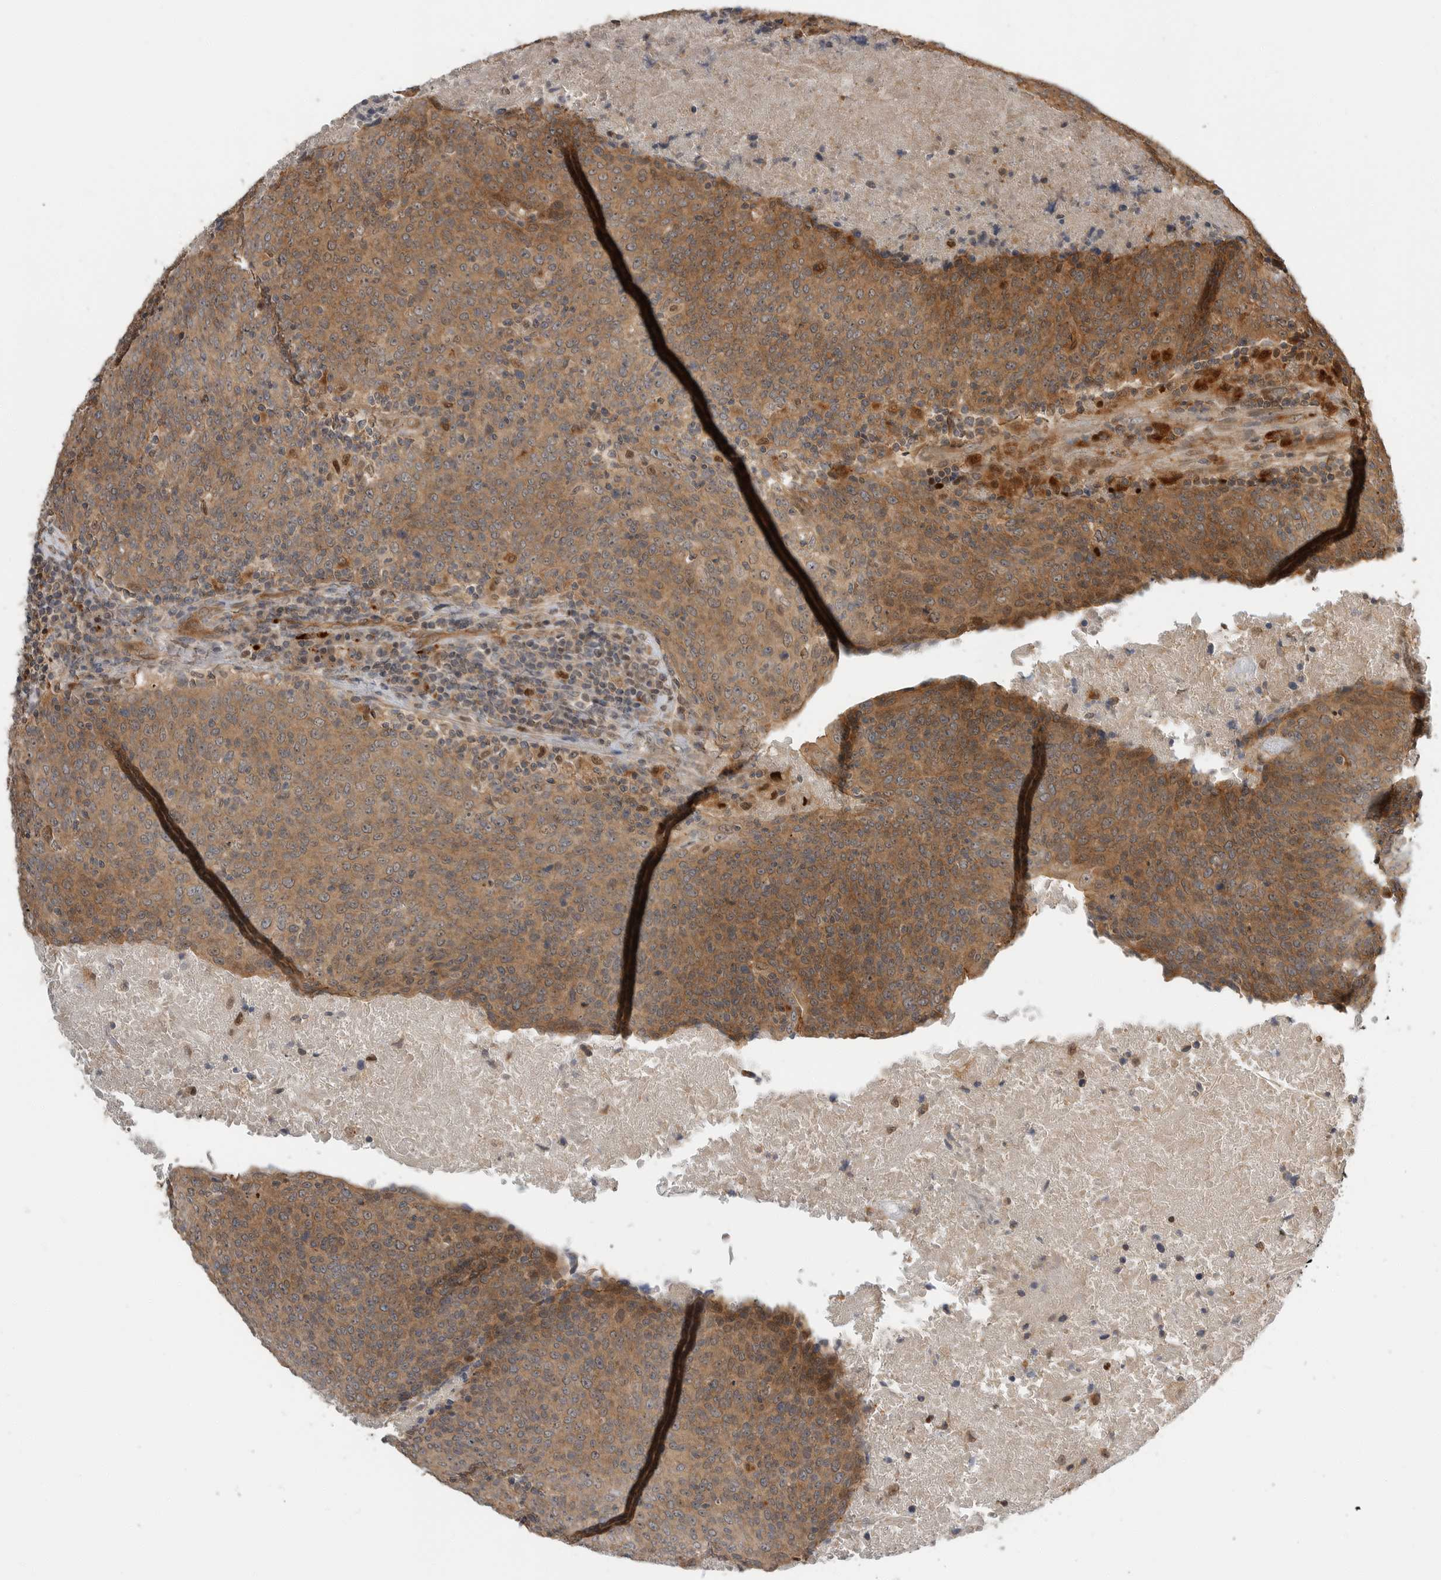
{"staining": {"intensity": "moderate", "quantity": ">75%", "location": "cytoplasmic/membranous"}, "tissue": "head and neck cancer", "cell_type": "Tumor cells", "image_type": "cancer", "snomed": [{"axis": "morphology", "description": "Squamous cell carcinoma, NOS"}, {"axis": "morphology", "description": "Squamous cell carcinoma, metastatic, NOS"}, {"axis": "topography", "description": "Lymph node"}, {"axis": "topography", "description": "Head-Neck"}], "caption": "IHC of metastatic squamous cell carcinoma (head and neck) exhibits medium levels of moderate cytoplasmic/membranous staining in about >75% of tumor cells.", "gene": "STRAP", "patient": {"sex": "male", "age": 62}}